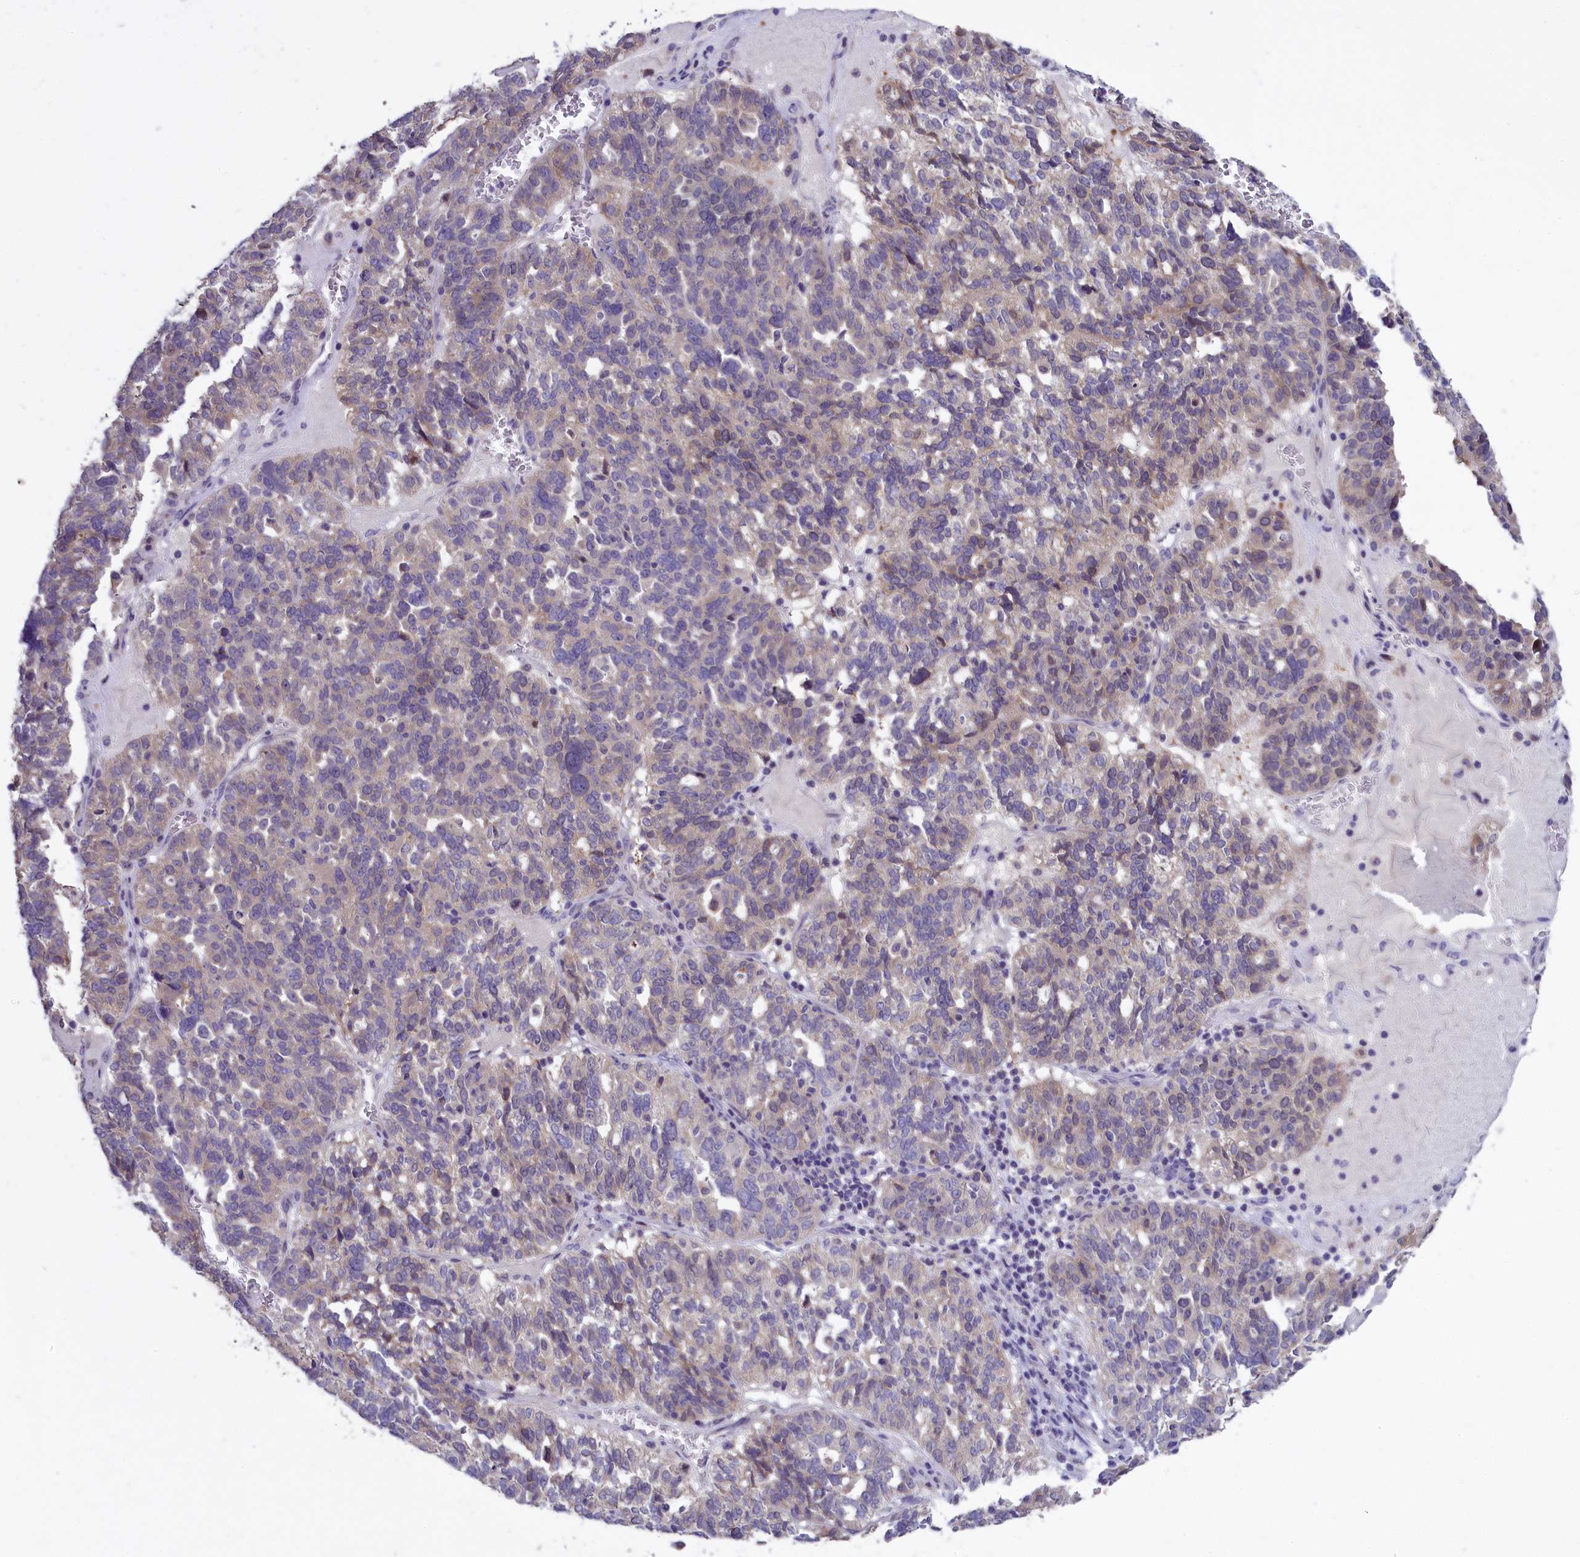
{"staining": {"intensity": "moderate", "quantity": "<25%", "location": "cytoplasmic/membranous"}, "tissue": "ovarian cancer", "cell_type": "Tumor cells", "image_type": "cancer", "snomed": [{"axis": "morphology", "description": "Cystadenocarcinoma, serous, NOS"}, {"axis": "topography", "description": "Ovary"}], "caption": "Approximately <25% of tumor cells in human ovarian cancer (serous cystadenocarcinoma) demonstrate moderate cytoplasmic/membranous protein positivity as visualized by brown immunohistochemical staining.", "gene": "ENPP6", "patient": {"sex": "female", "age": 59}}